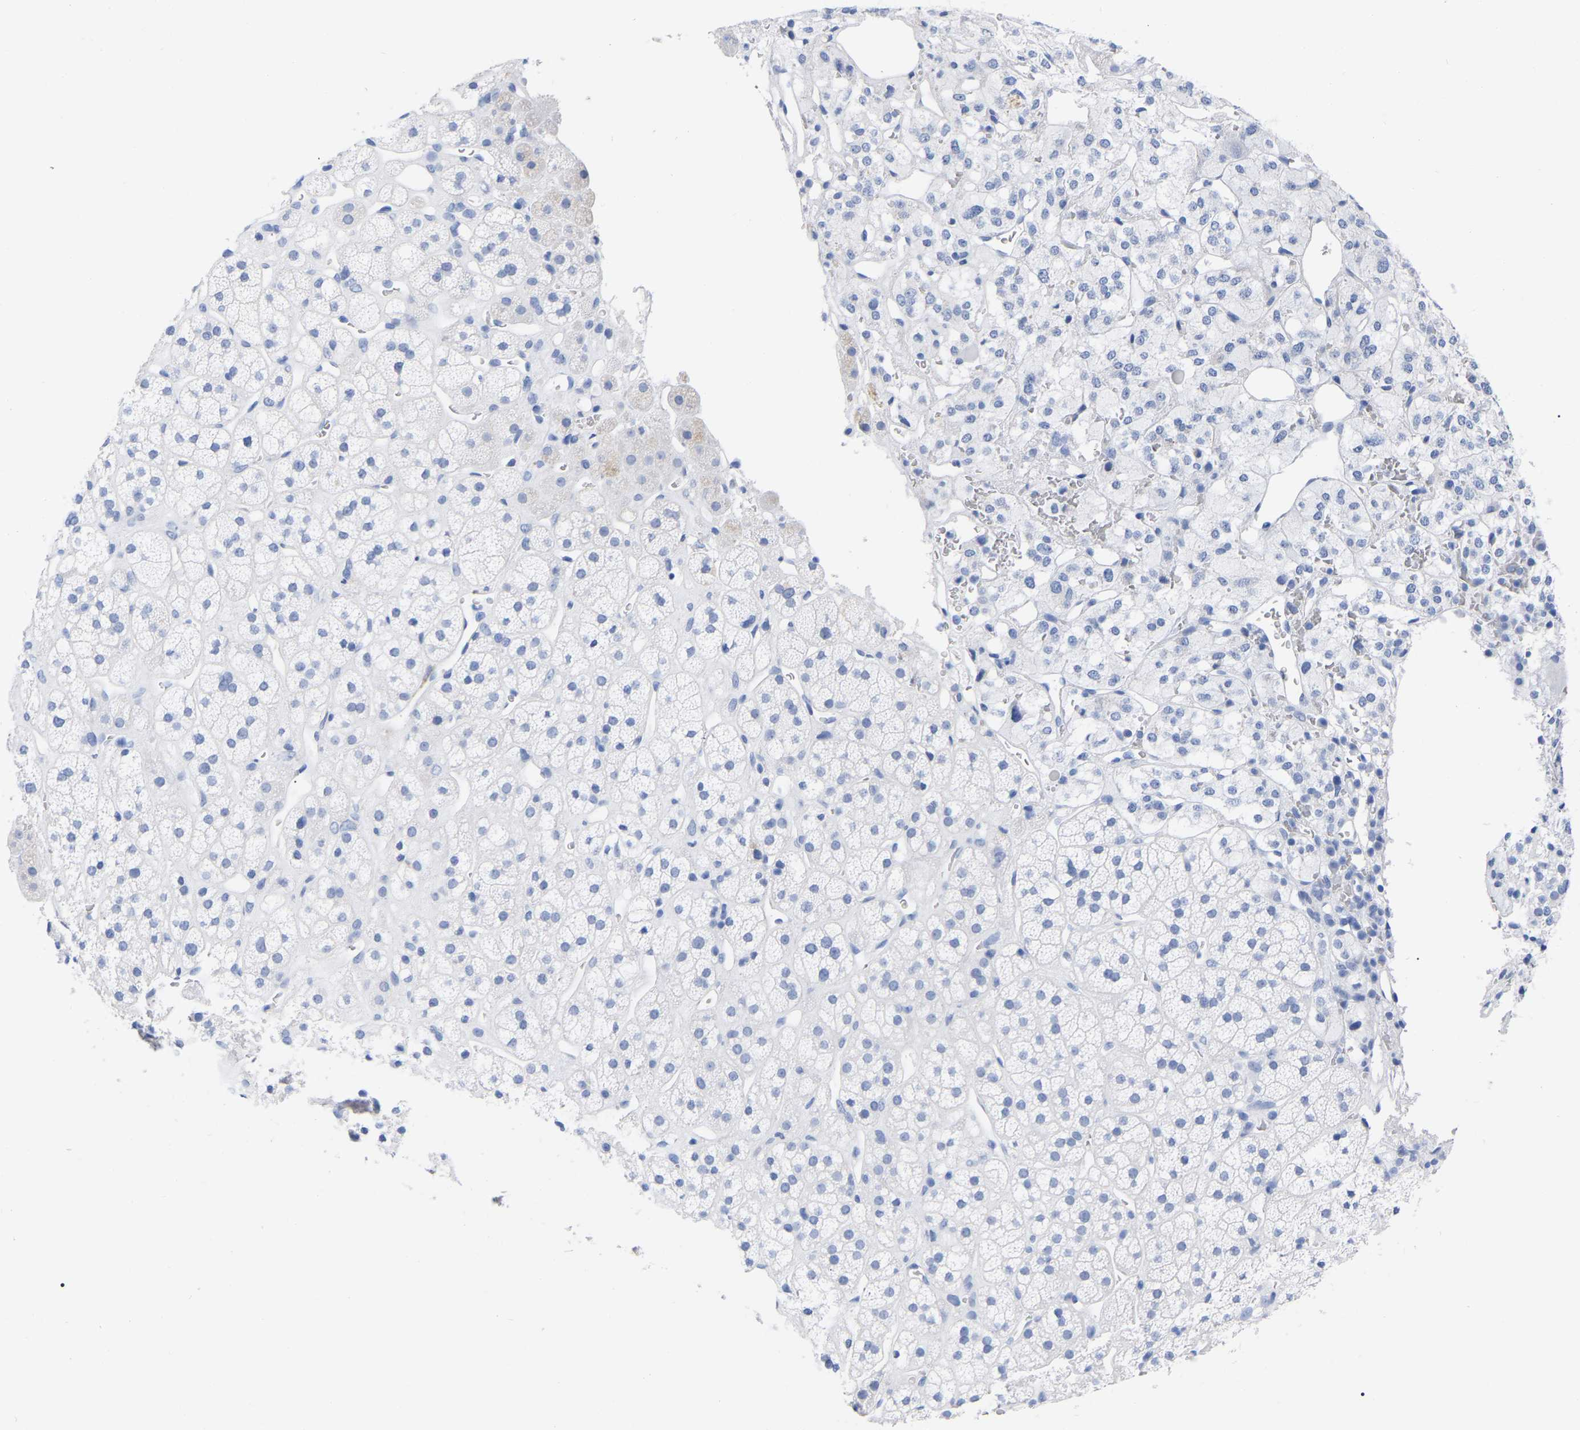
{"staining": {"intensity": "negative", "quantity": "none", "location": "none"}, "tissue": "adrenal gland", "cell_type": "Glandular cells", "image_type": "normal", "snomed": [{"axis": "morphology", "description": "Normal tissue, NOS"}, {"axis": "topography", "description": "Adrenal gland"}], "caption": "Immunohistochemical staining of unremarkable adrenal gland reveals no significant expression in glandular cells.", "gene": "HAPLN1", "patient": {"sex": "male", "age": 56}}